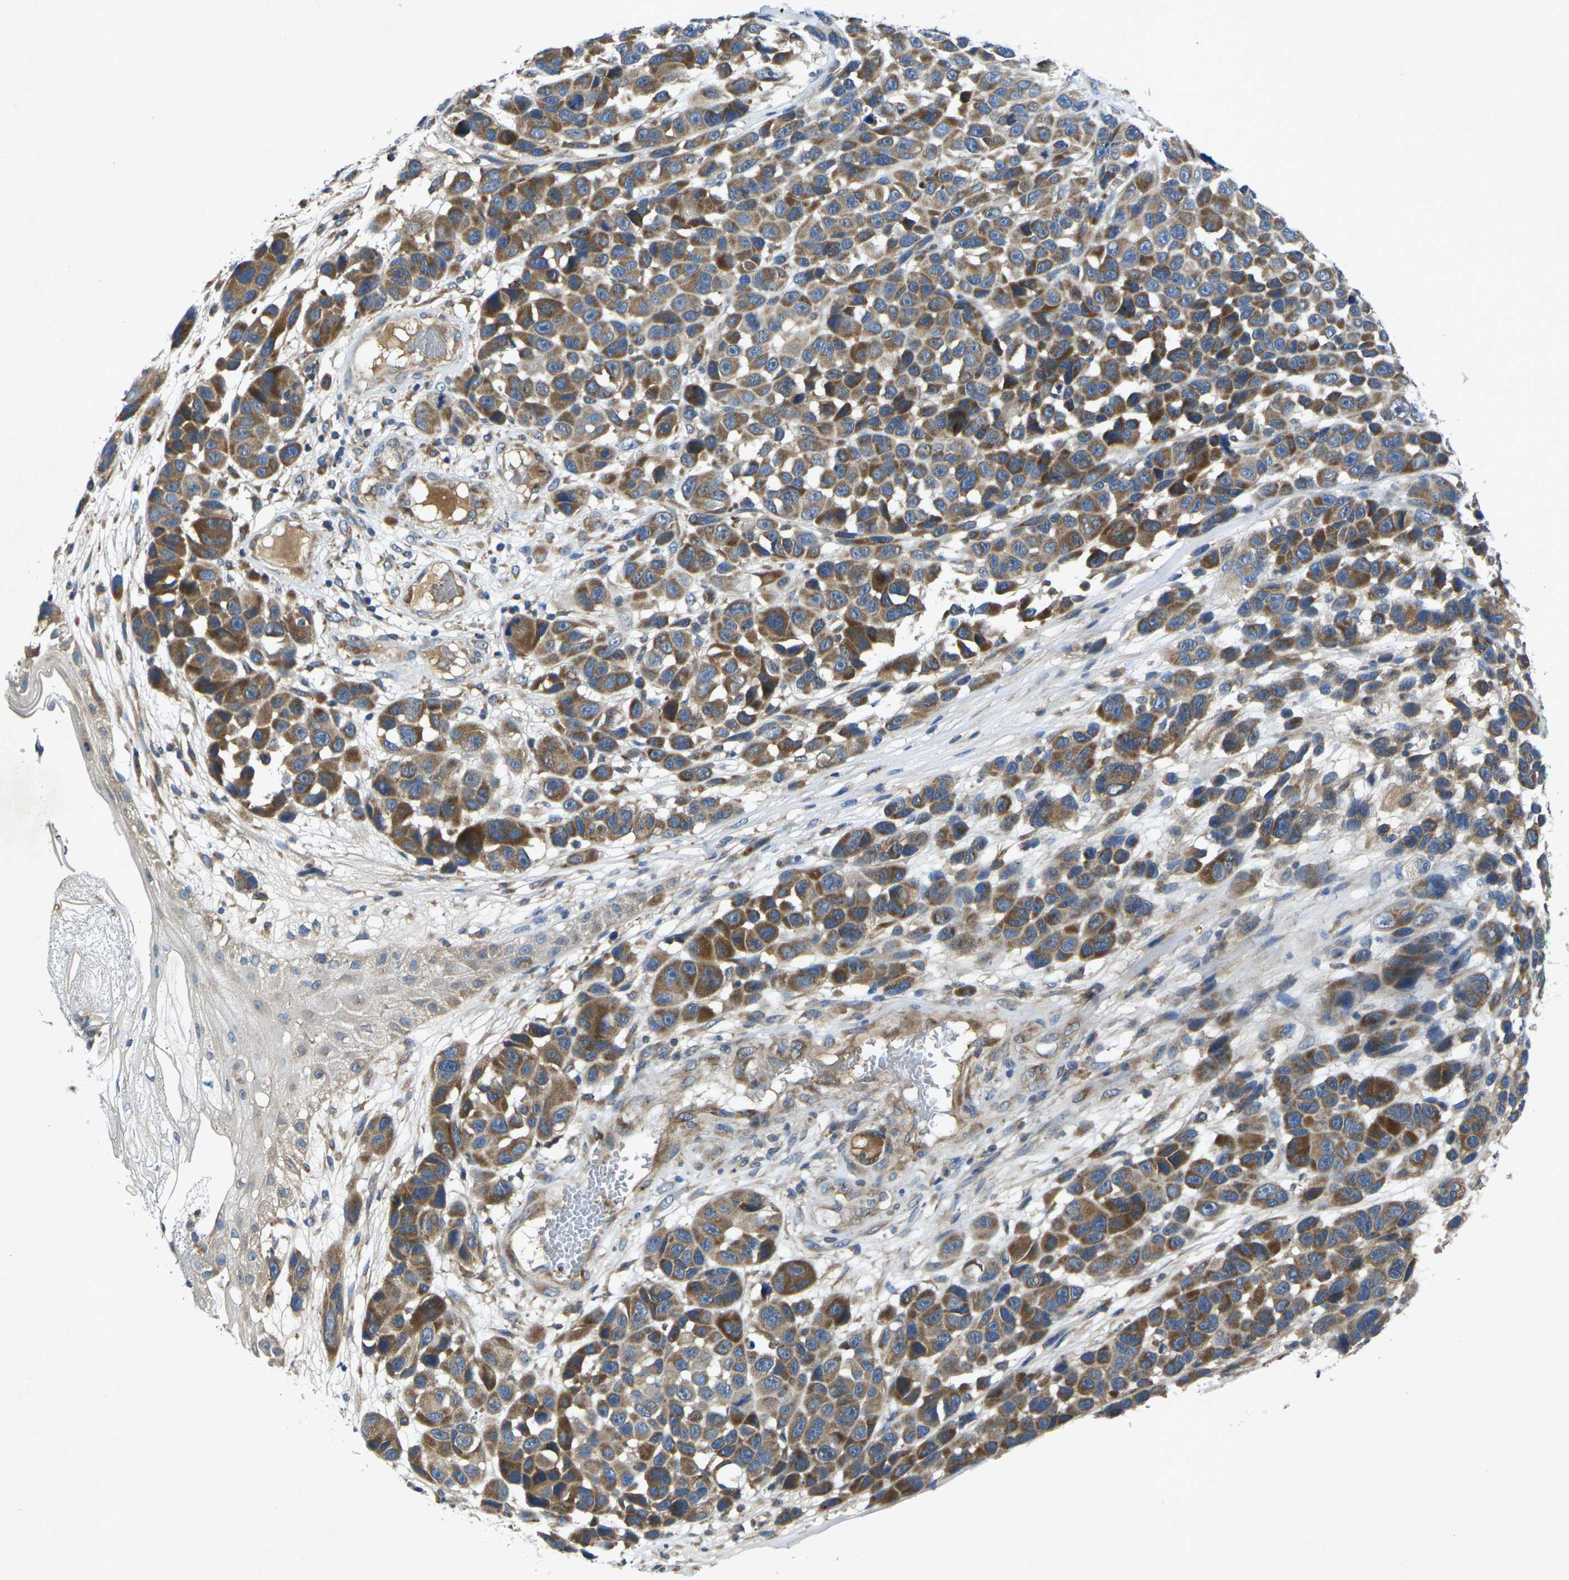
{"staining": {"intensity": "moderate", "quantity": ">75%", "location": "cytoplasmic/membranous"}, "tissue": "melanoma", "cell_type": "Tumor cells", "image_type": "cancer", "snomed": [{"axis": "morphology", "description": "Malignant melanoma, NOS"}, {"axis": "topography", "description": "Skin"}], "caption": "Tumor cells show medium levels of moderate cytoplasmic/membranous positivity in about >75% of cells in melanoma.", "gene": "KIF1B", "patient": {"sex": "male", "age": 53}}